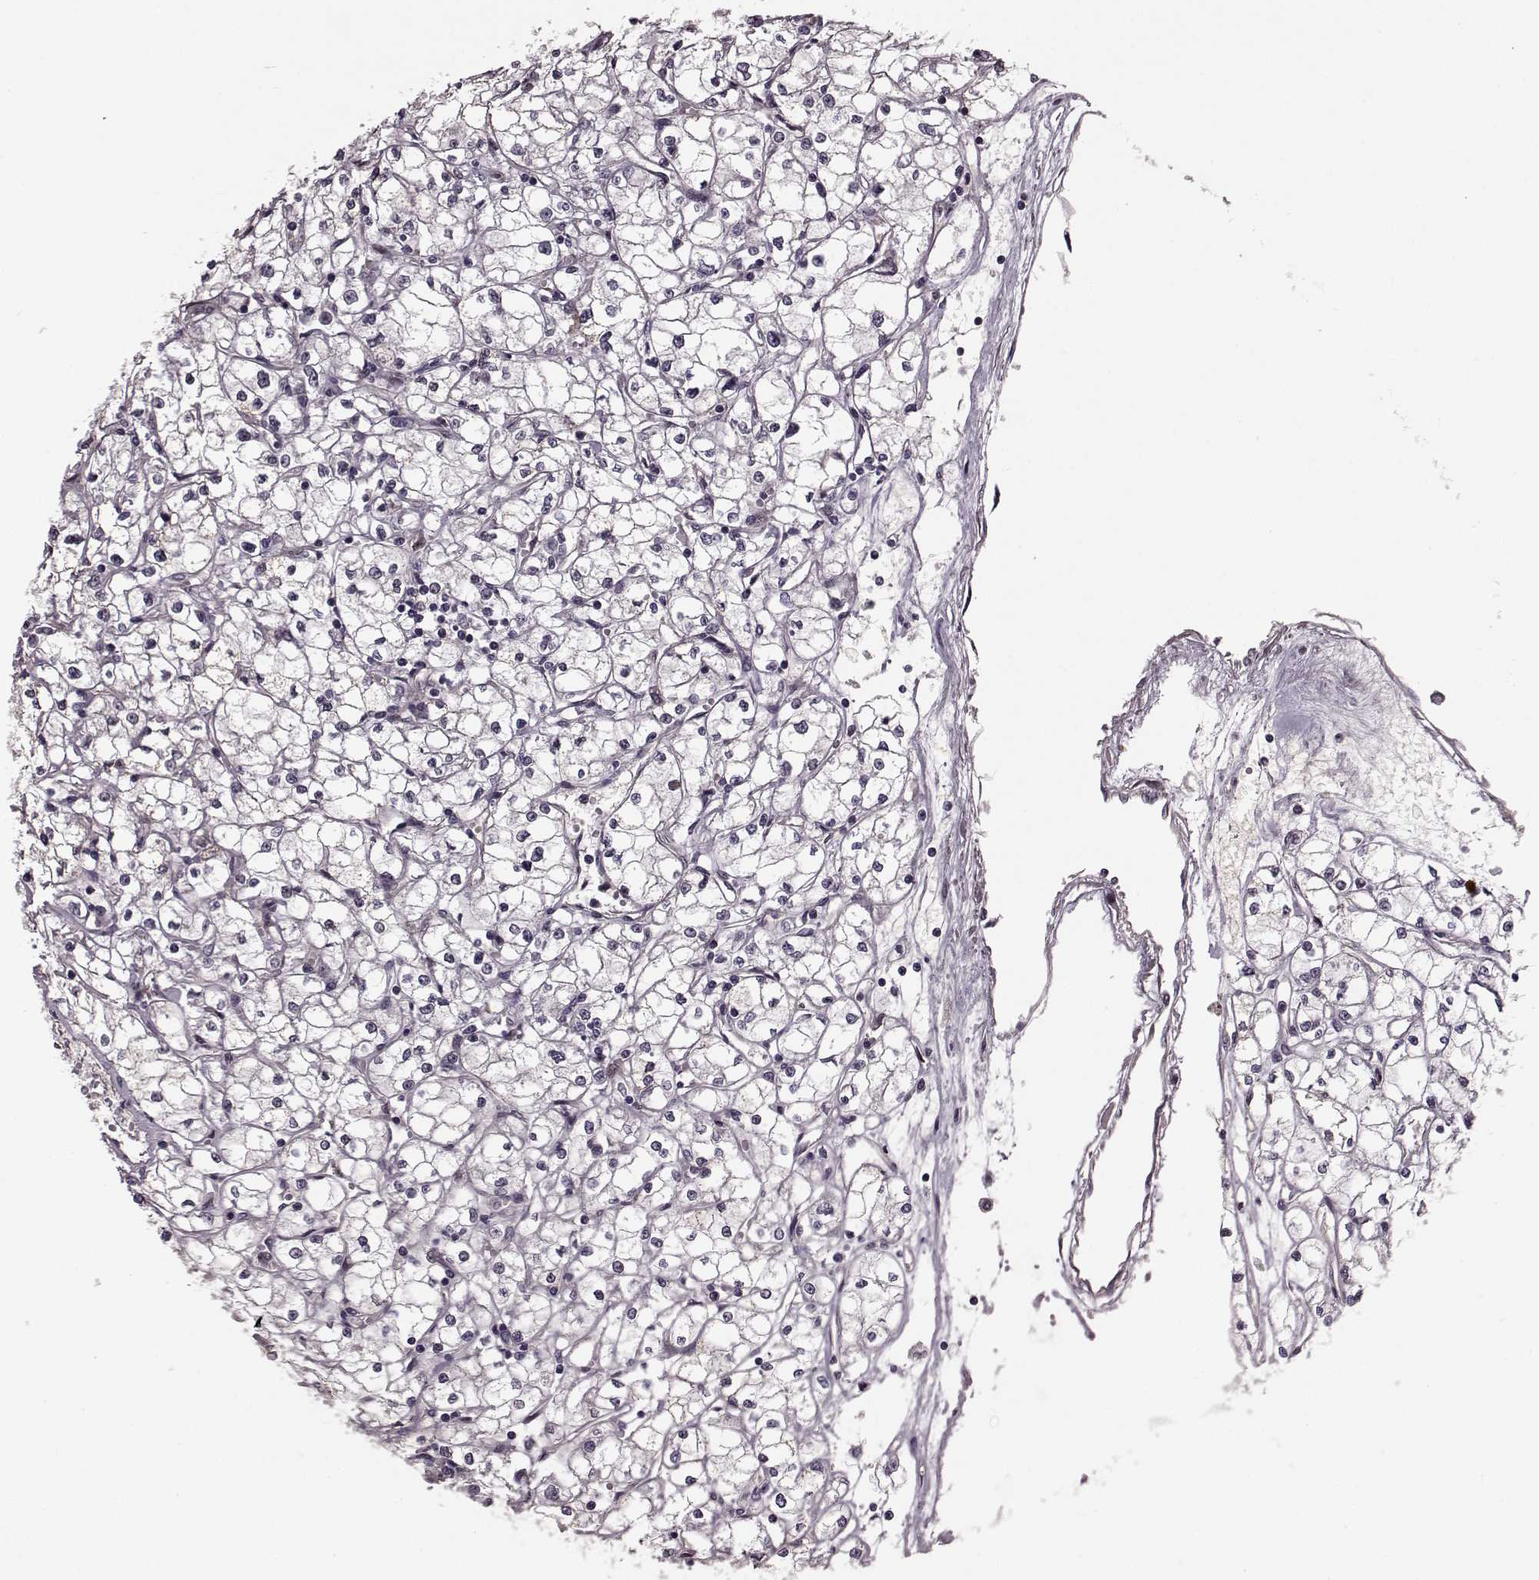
{"staining": {"intensity": "negative", "quantity": "none", "location": "none"}, "tissue": "renal cancer", "cell_type": "Tumor cells", "image_type": "cancer", "snomed": [{"axis": "morphology", "description": "Adenocarcinoma, NOS"}, {"axis": "topography", "description": "Kidney"}], "caption": "High magnification brightfield microscopy of renal cancer stained with DAB (brown) and counterstained with hematoxylin (blue): tumor cells show no significant expression. (DAB immunohistochemistry visualized using brightfield microscopy, high magnification).", "gene": "SYNPO", "patient": {"sex": "male", "age": 67}}